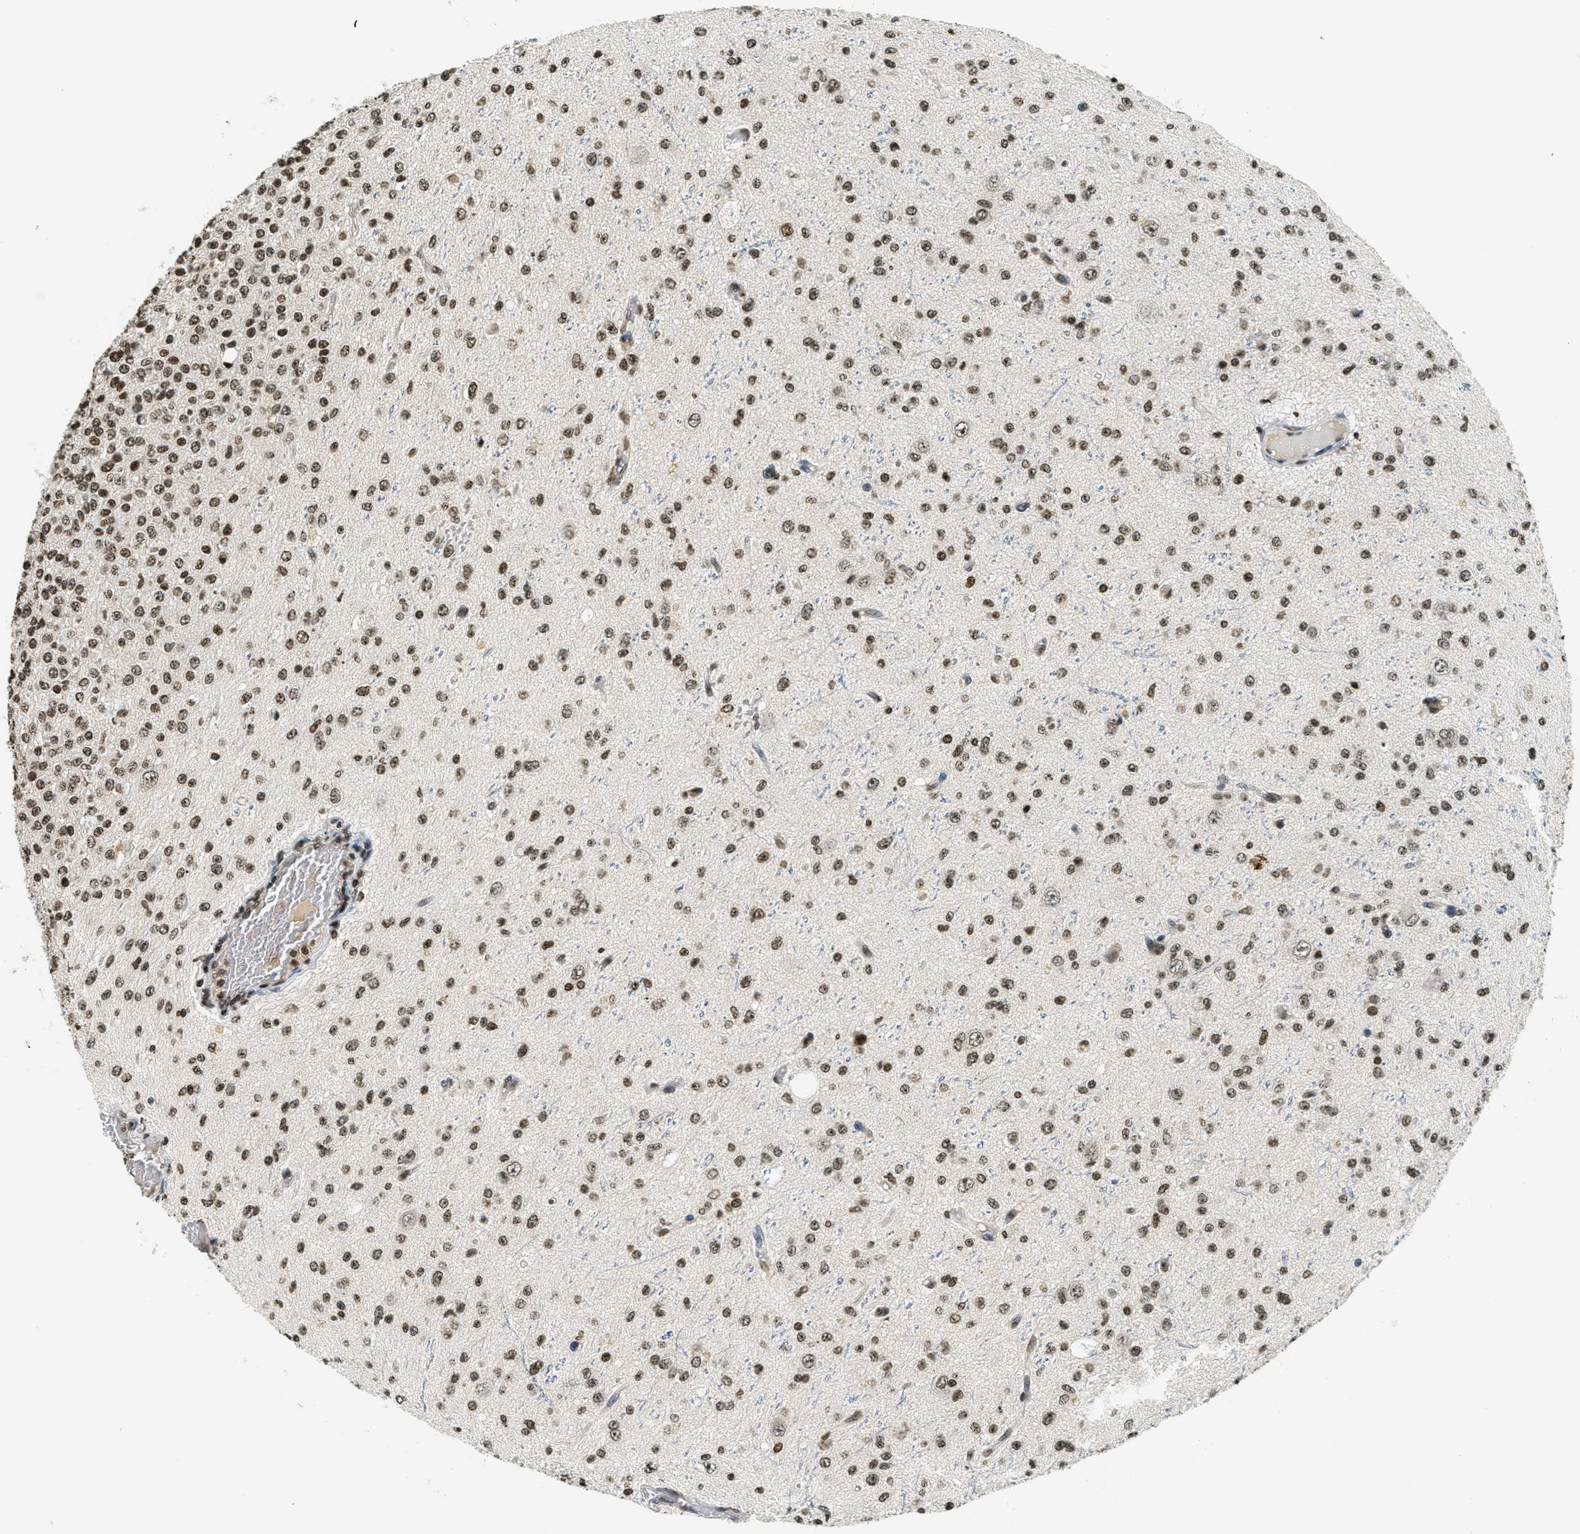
{"staining": {"intensity": "moderate", "quantity": ">75%", "location": "nuclear"}, "tissue": "glioma", "cell_type": "Tumor cells", "image_type": "cancer", "snomed": [{"axis": "morphology", "description": "Glioma, malignant, High grade"}, {"axis": "topography", "description": "pancreas cauda"}], "caption": "High-magnification brightfield microscopy of glioma stained with DAB (3,3'-diaminobenzidine) (brown) and counterstained with hematoxylin (blue). tumor cells exhibit moderate nuclear expression is identified in approximately>75% of cells.", "gene": "LDB2", "patient": {"sex": "male", "age": 60}}